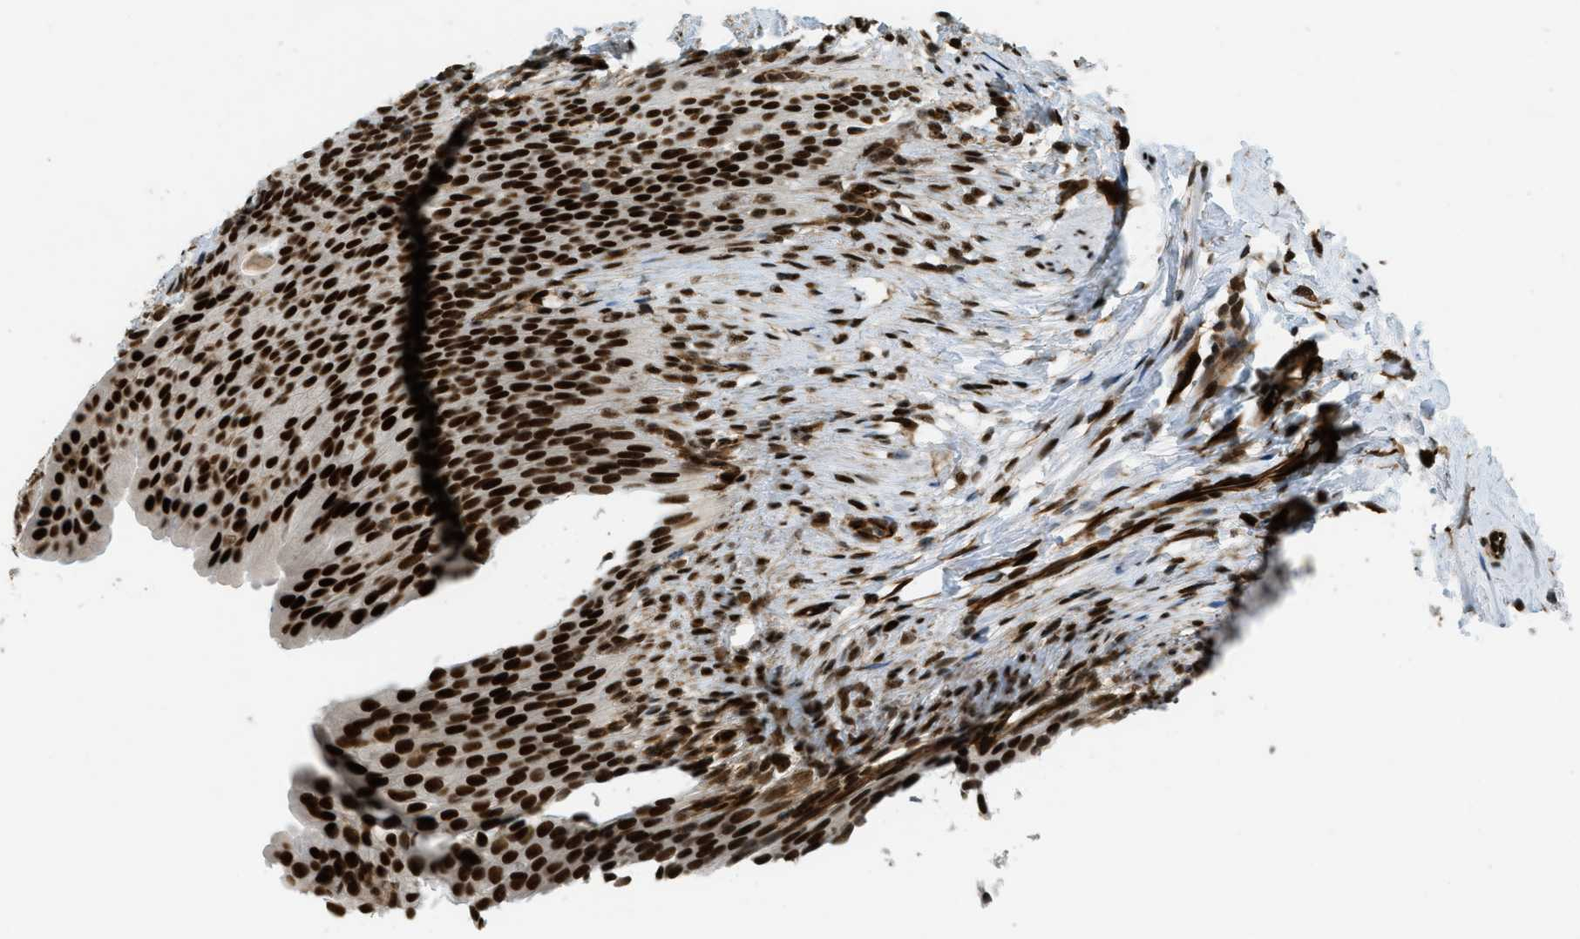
{"staining": {"intensity": "strong", "quantity": ">75%", "location": "nuclear"}, "tissue": "urinary bladder", "cell_type": "Urothelial cells", "image_type": "normal", "snomed": [{"axis": "morphology", "description": "Normal tissue, NOS"}, {"axis": "topography", "description": "Urinary bladder"}], "caption": "Immunohistochemistry histopathology image of unremarkable urinary bladder stained for a protein (brown), which shows high levels of strong nuclear staining in about >75% of urothelial cells.", "gene": "ZFR", "patient": {"sex": "female", "age": 79}}